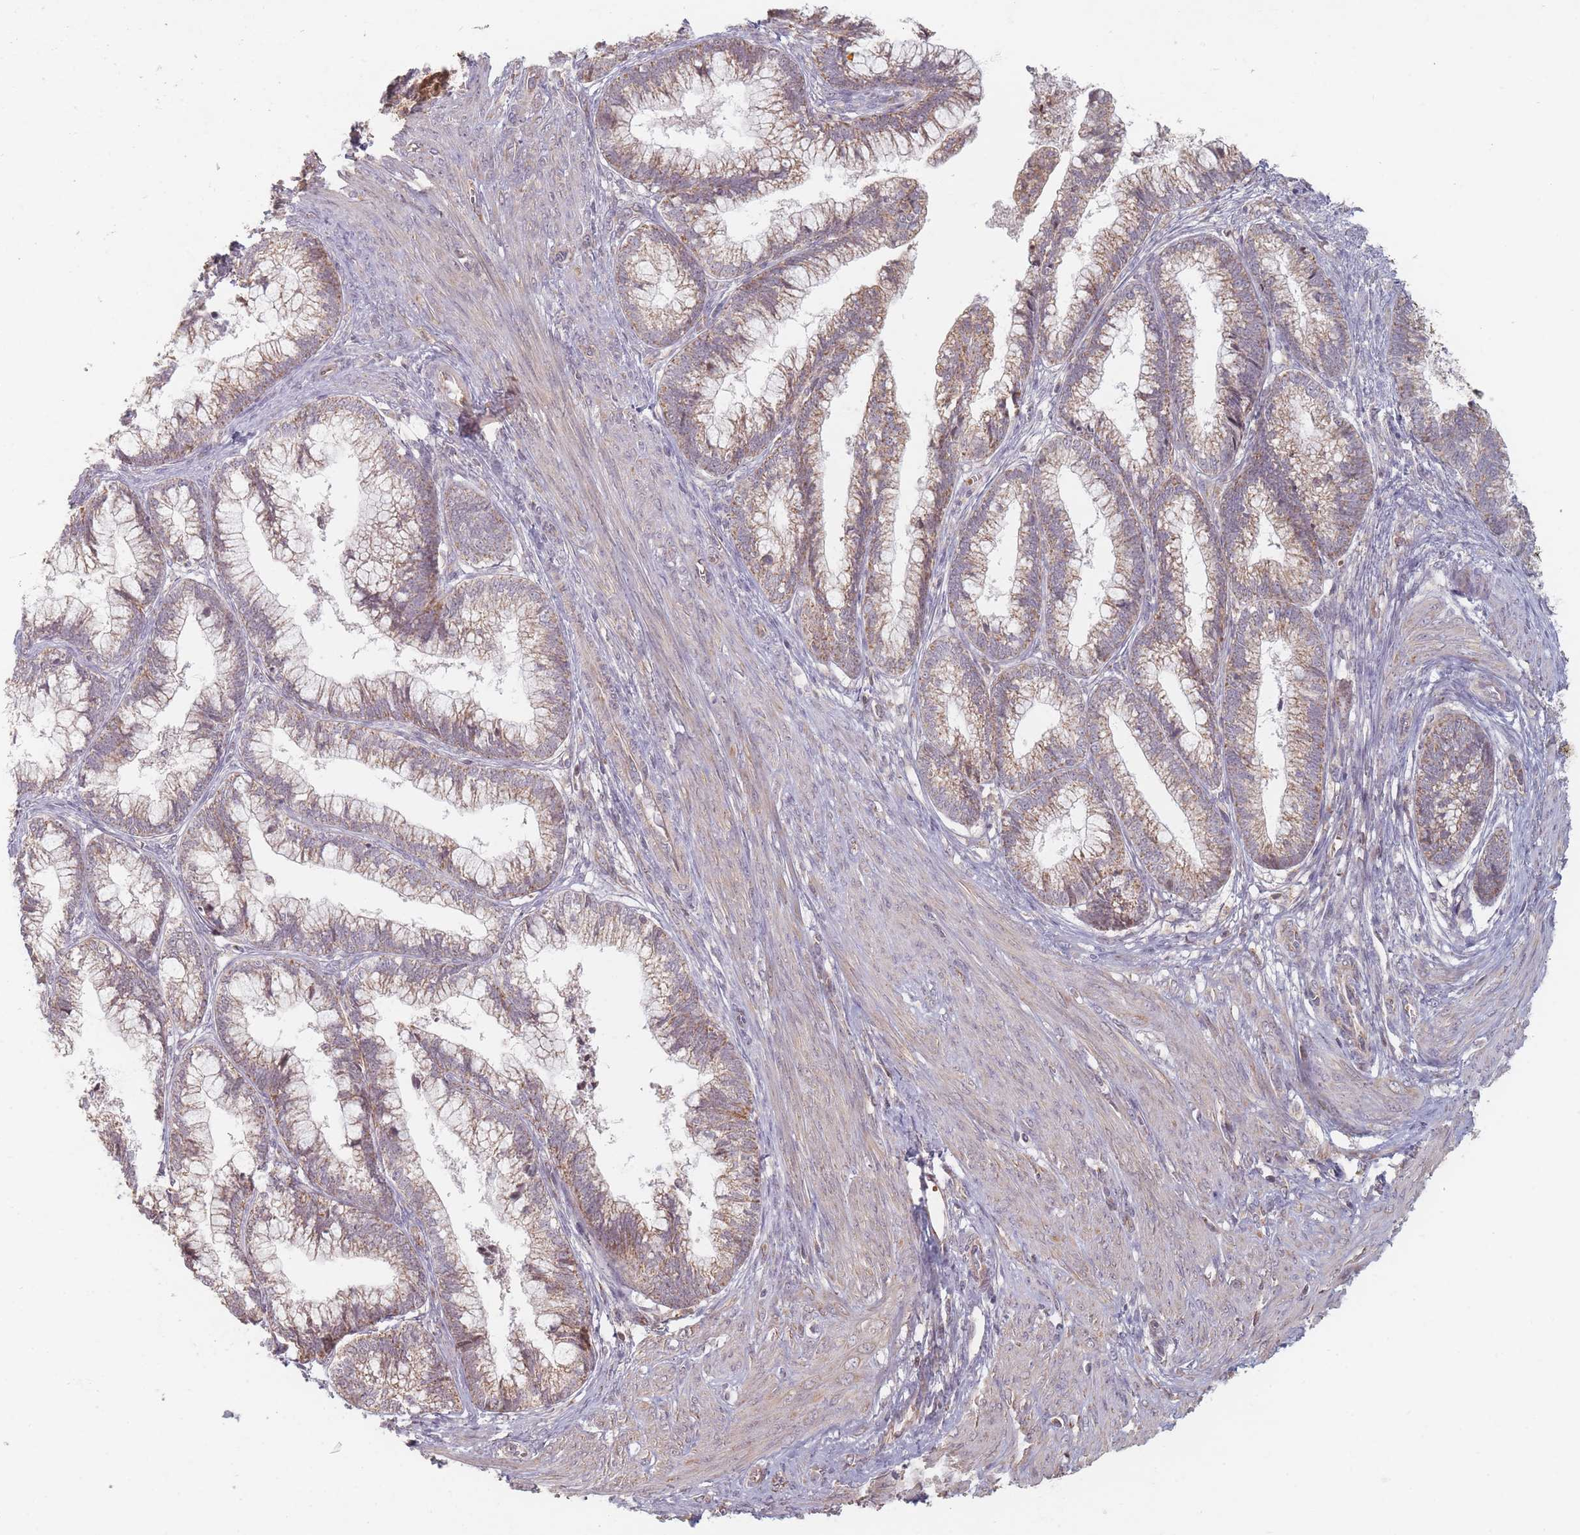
{"staining": {"intensity": "moderate", "quantity": ">75%", "location": "cytoplasmic/membranous"}, "tissue": "cervical cancer", "cell_type": "Tumor cells", "image_type": "cancer", "snomed": [{"axis": "morphology", "description": "Adenocarcinoma, NOS"}, {"axis": "topography", "description": "Cervix"}], "caption": "An IHC histopathology image of tumor tissue is shown. Protein staining in brown labels moderate cytoplasmic/membranous positivity in adenocarcinoma (cervical) within tumor cells.", "gene": "OR2M4", "patient": {"sex": "female", "age": 44}}